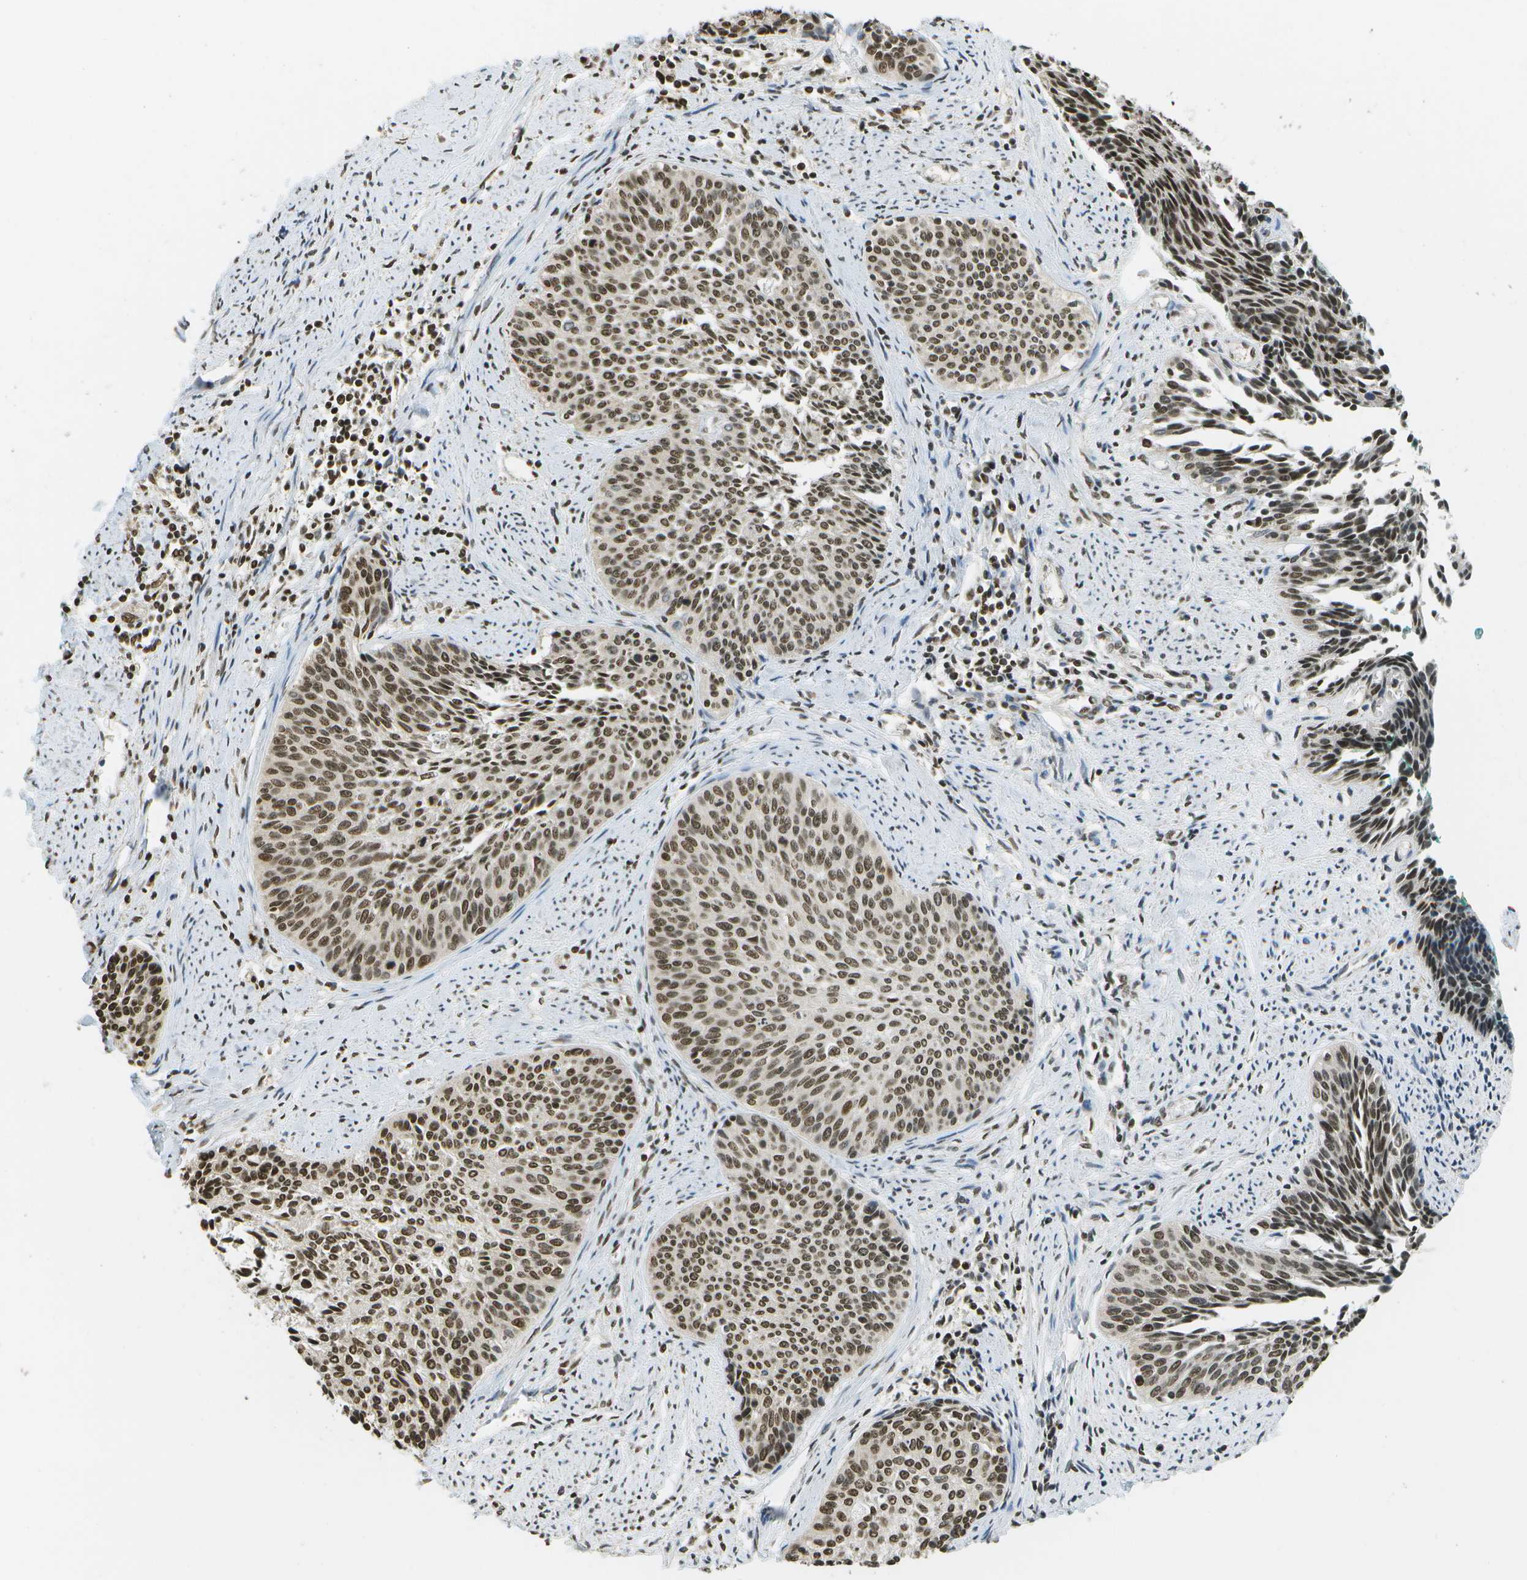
{"staining": {"intensity": "moderate", "quantity": ">75%", "location": "nuclear"}, "tissue": "cervical cancer", "cell_type": "Tumor cells", "image_type": "cancer", "snomed": [{"axis": "morphology", "description": "Squamous cell carcinoma, NOS"}, {"axis": "topography", "description": "Cervix"}], "caption": "An IHC image of tumor tissue is shown. Protein staining in brown shows moderate nuclear positivity in cervical cancer (squamous cell carcinoma) within tumor cells.", "gene": "ABL2", "patient": {"sex": "female", "age": 55}}